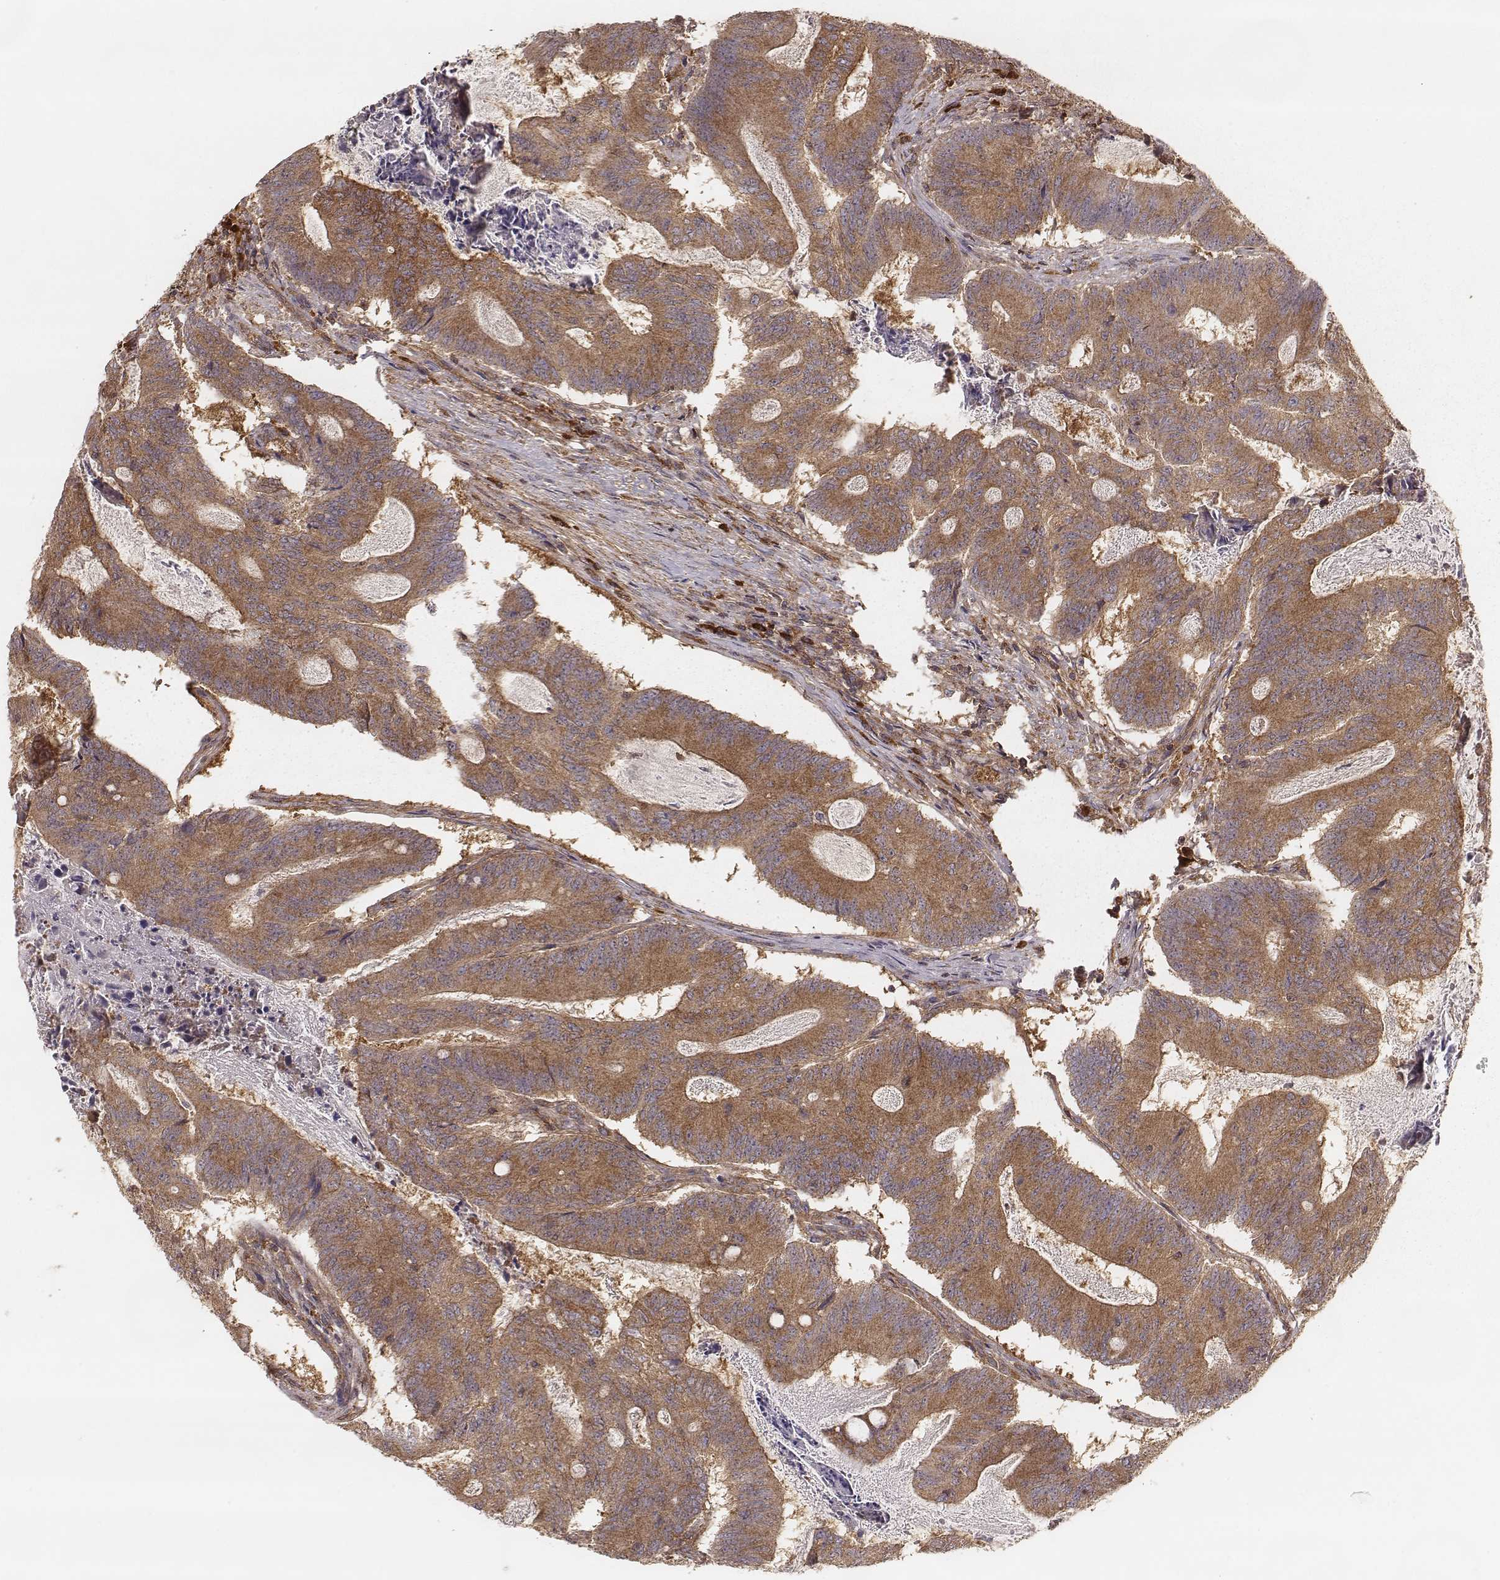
{"staining": {"intensity": "moderate", "quantity": ">75%", "location": "cytoplasmic/membranous"}, "tissue": "colorectal cancer", "cell_type": "Tumor cells", "image_type": "cancer", "snomed": [{"axis": "morphology", "description": "Adenocarcinoma, NOS"}, {"axis": "topography", "description": "Colon"}], "caption": "Moderate cytoplasmic/membranous positivity is identified in about >75% of tumor cells in colorectal adenocarcinoma.", "gene": "CARS1", "patient": {"sex": "female", "age": 70}}